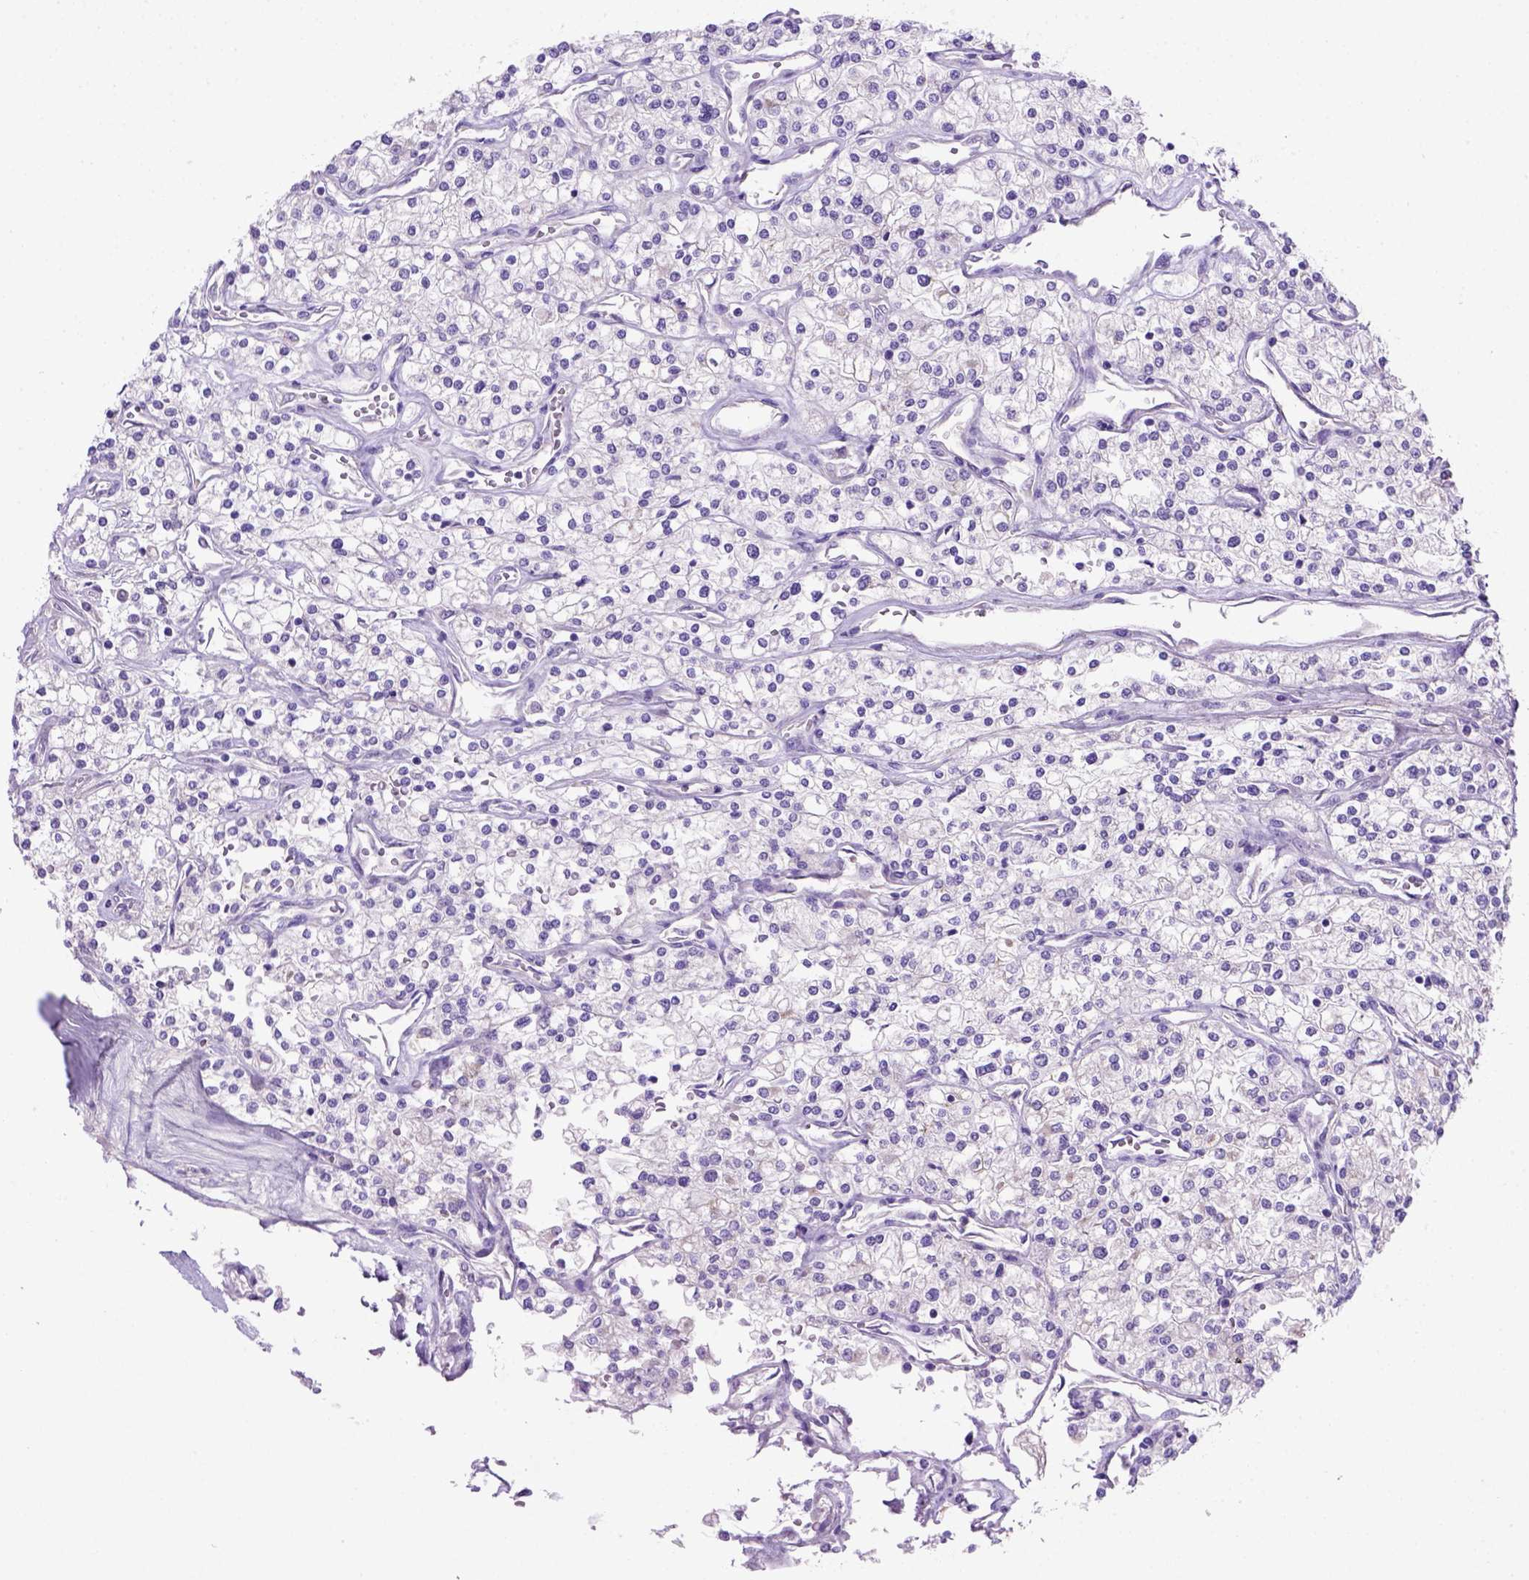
{"staining": {"intensity": "negative", "quantity": "none", "location": "none"}, "tissue": "renal cancer", "cell_type": "Tumor cells", "image_type": "cancer", "snomed": [{"axis": "morphology", "description": "Adenocarcinoma, NOS"}, {"axis": "topography", "description": "Kidney"}], "caption": "Immunohistochemistry image of neoplastic tissue: renal adenocarcinoma stained with DAB (3,3'-diaminobenzidine) demonstrates no significant protein positivity in tumor cells. (DAB immunohistochemistry (IHC) visualized using brightfield microscopy, high magnification).", "gene": "SIRPD", "patient": {"sex": "male", "age": 80}}